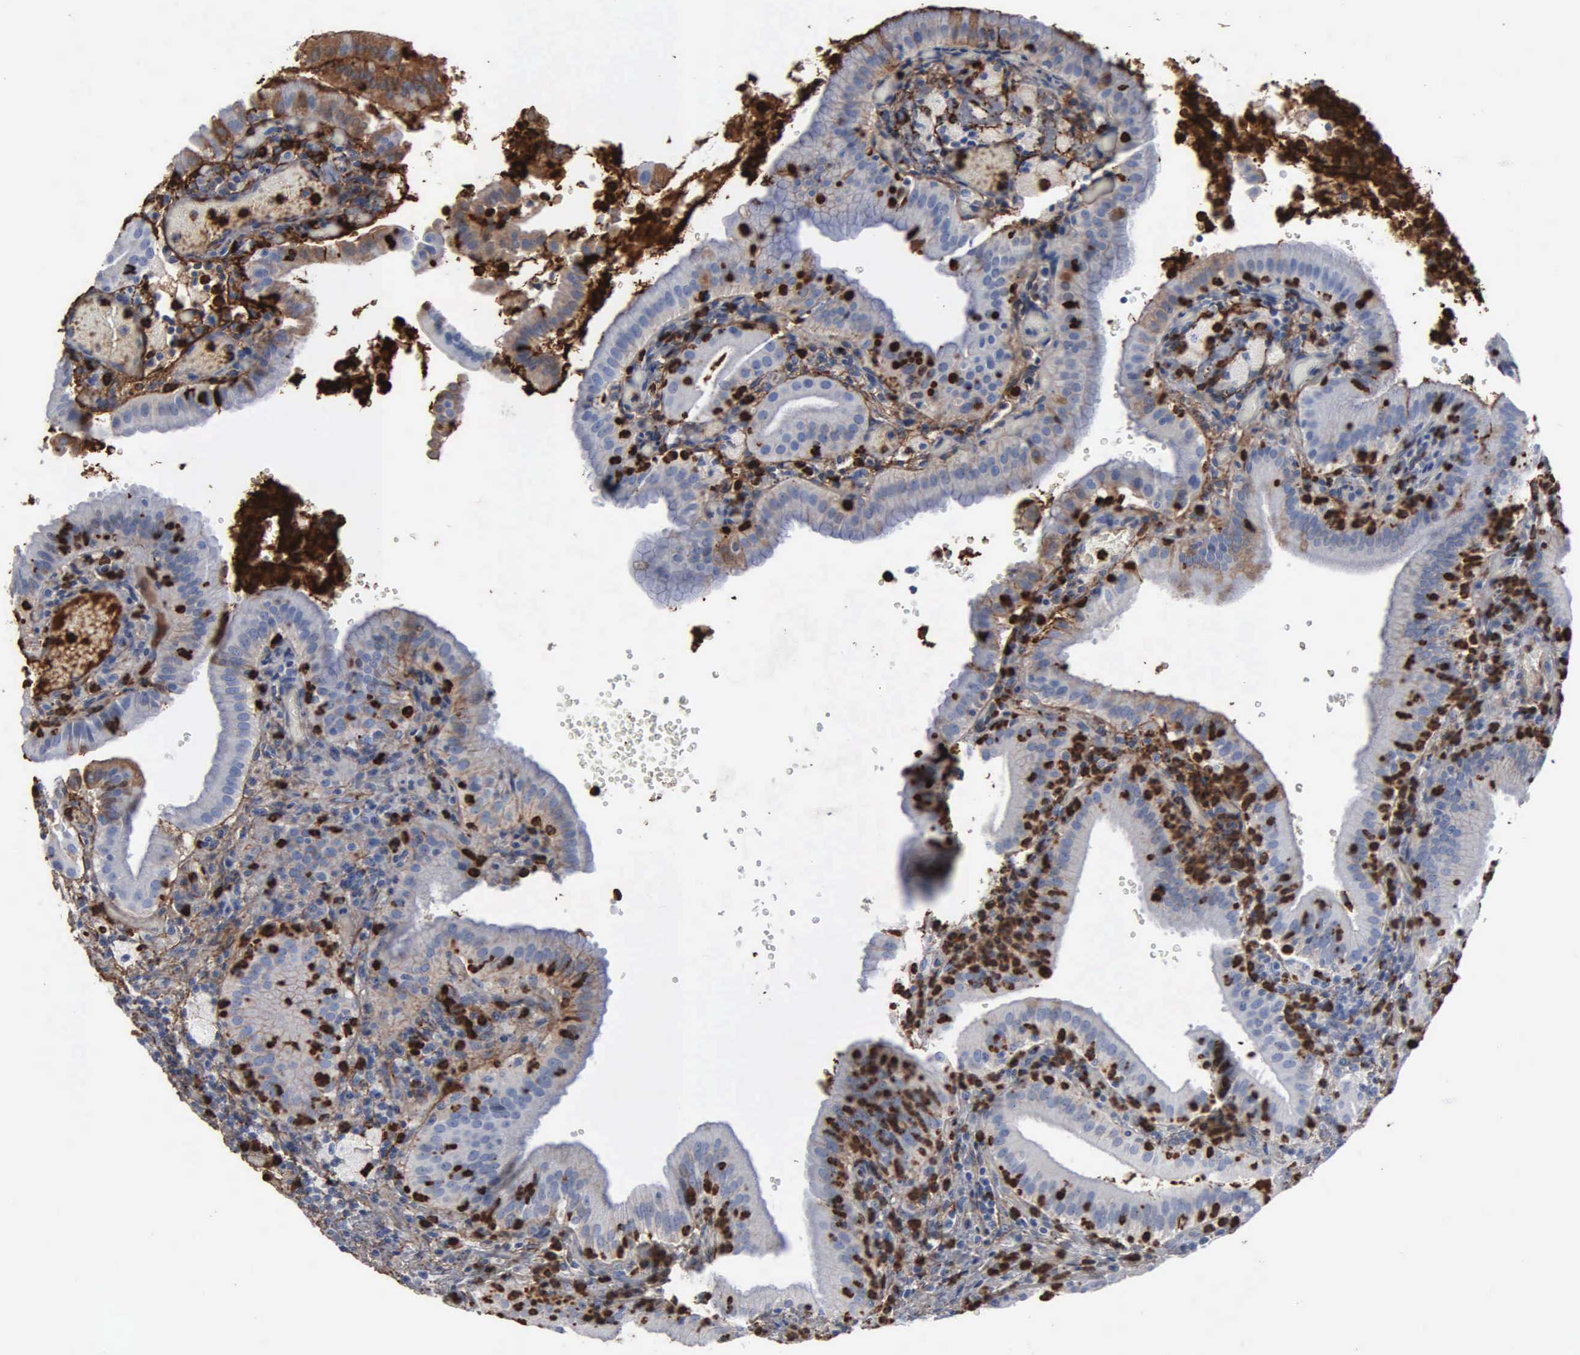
{"staining": {"intensity": "moderate", "quantity": "25%-75%", "location": "cytoplasmic/membranous"}, "tissue": "gallbladder", "cell_type": "Glandular cells", "image_type": "normal", "snomed": [{"axis": "morphology", "description": "Normal tissue, NOS"}, {"axis": "topography", "description": "Gallbladder"}], "caption": "Immunohistochemical staining of unremarkable human gallbladder reveals medium levels of moderate cytoplasmic/membranous staining in approximately 25%-75% of glandular cells. The staining is performed using DAB brown chromogen to label protein expression. The nuclei are counter-stained blue using hematoxylin.", "gene": "FN1", "patient": {"sex": "male", "age": 59}}